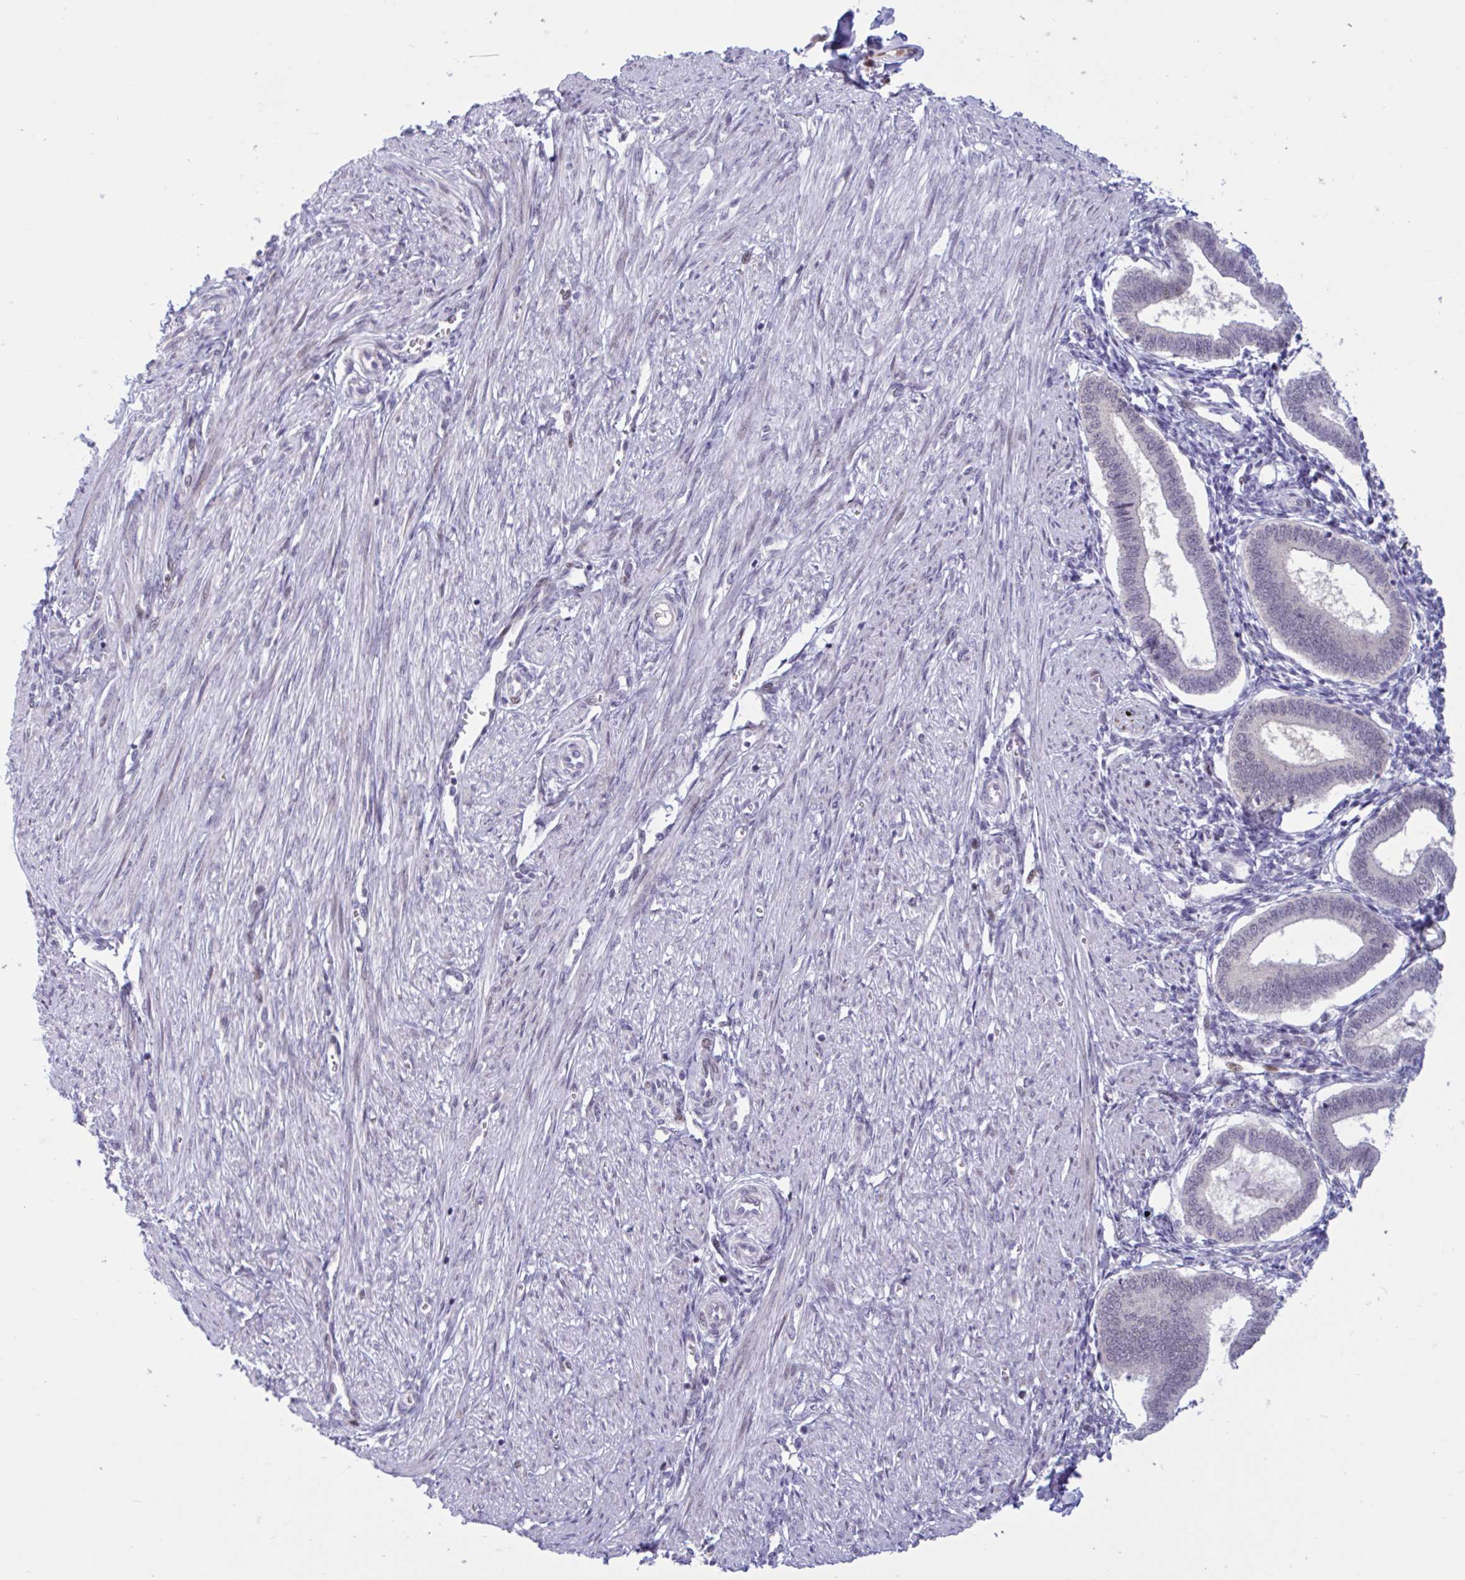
{"staining": {"intensity": "negative", "quantity": "none", "location": "none"}, "tissue": "endometrium", "cell_type": "Cells in endometrial stroma", "image_type": "normal", "snomed": [{"axis": "morphology", "description": "Normal tissue, NOS"}, {"axis": "topography", "description": "Endometrium"}], "caption": "This is an immunohistochemistry (IHC) histopathology image of normal human endometrium. There is no positivity in cells in endometrial stroma.", "gene": "RBL1", "patient": {"sex": "female", "age": 24}}